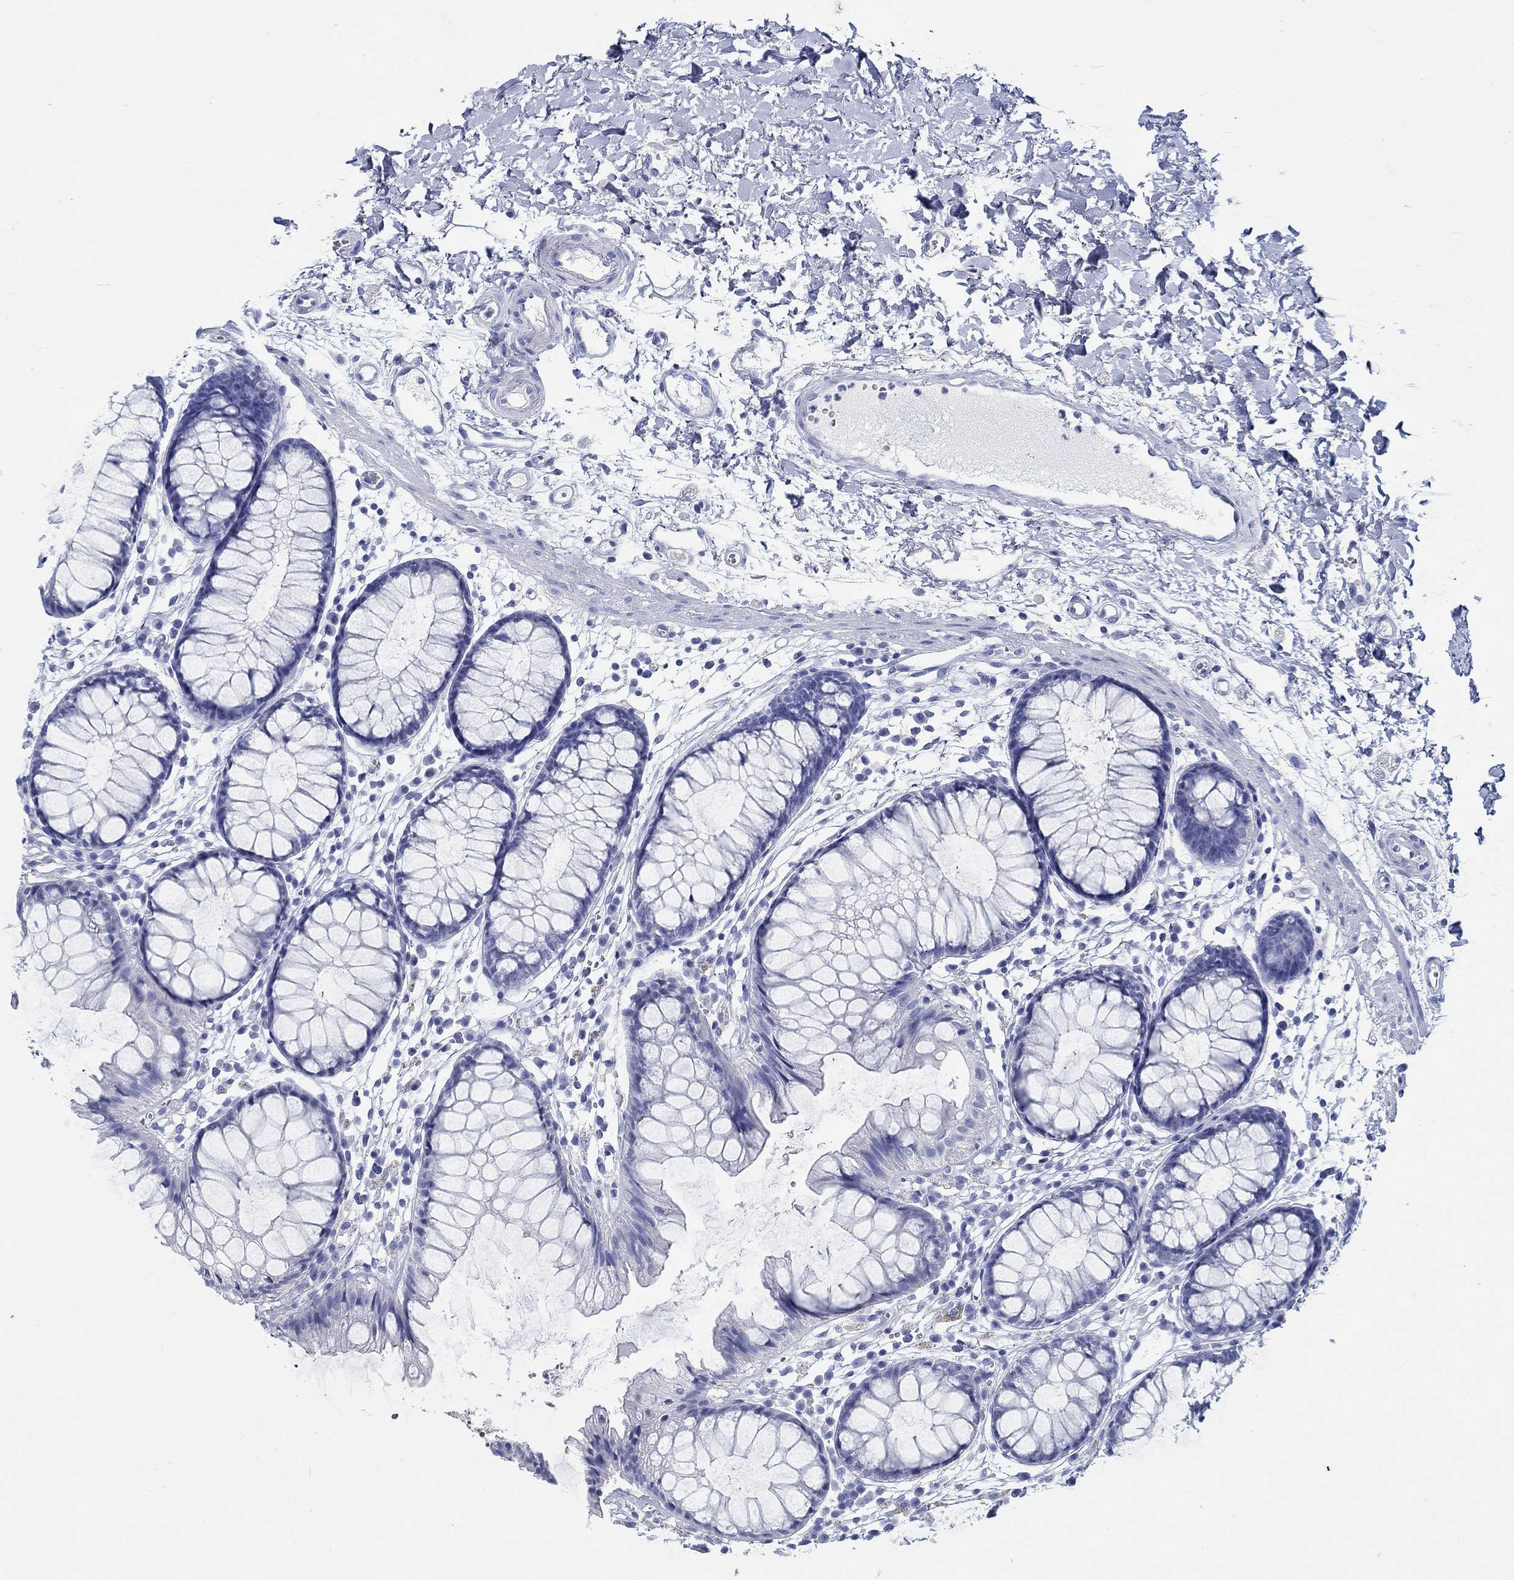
{"staining": {"intensity": "negative", "quantity": "none", "location": "none"}, "tissue": "colon", "cell_type": "Endothelial cells", "image_type": "normal", "snomed": [{"axis": "morphology", "description": "Normal tissue, NOS"}, {"axis": "morphology", "description": "Adenocarcinoma, NOS"}, {"axis": "topography", "description": "Colon"}], "caption": "IHC of benign colon exhibits no positivity in endothelial cells. (Immunohistochemistry (ihc), brightfield microscopy, high magnification).", "gene": "FBXO2", "patient": {"sex": "male", "age": 65}}